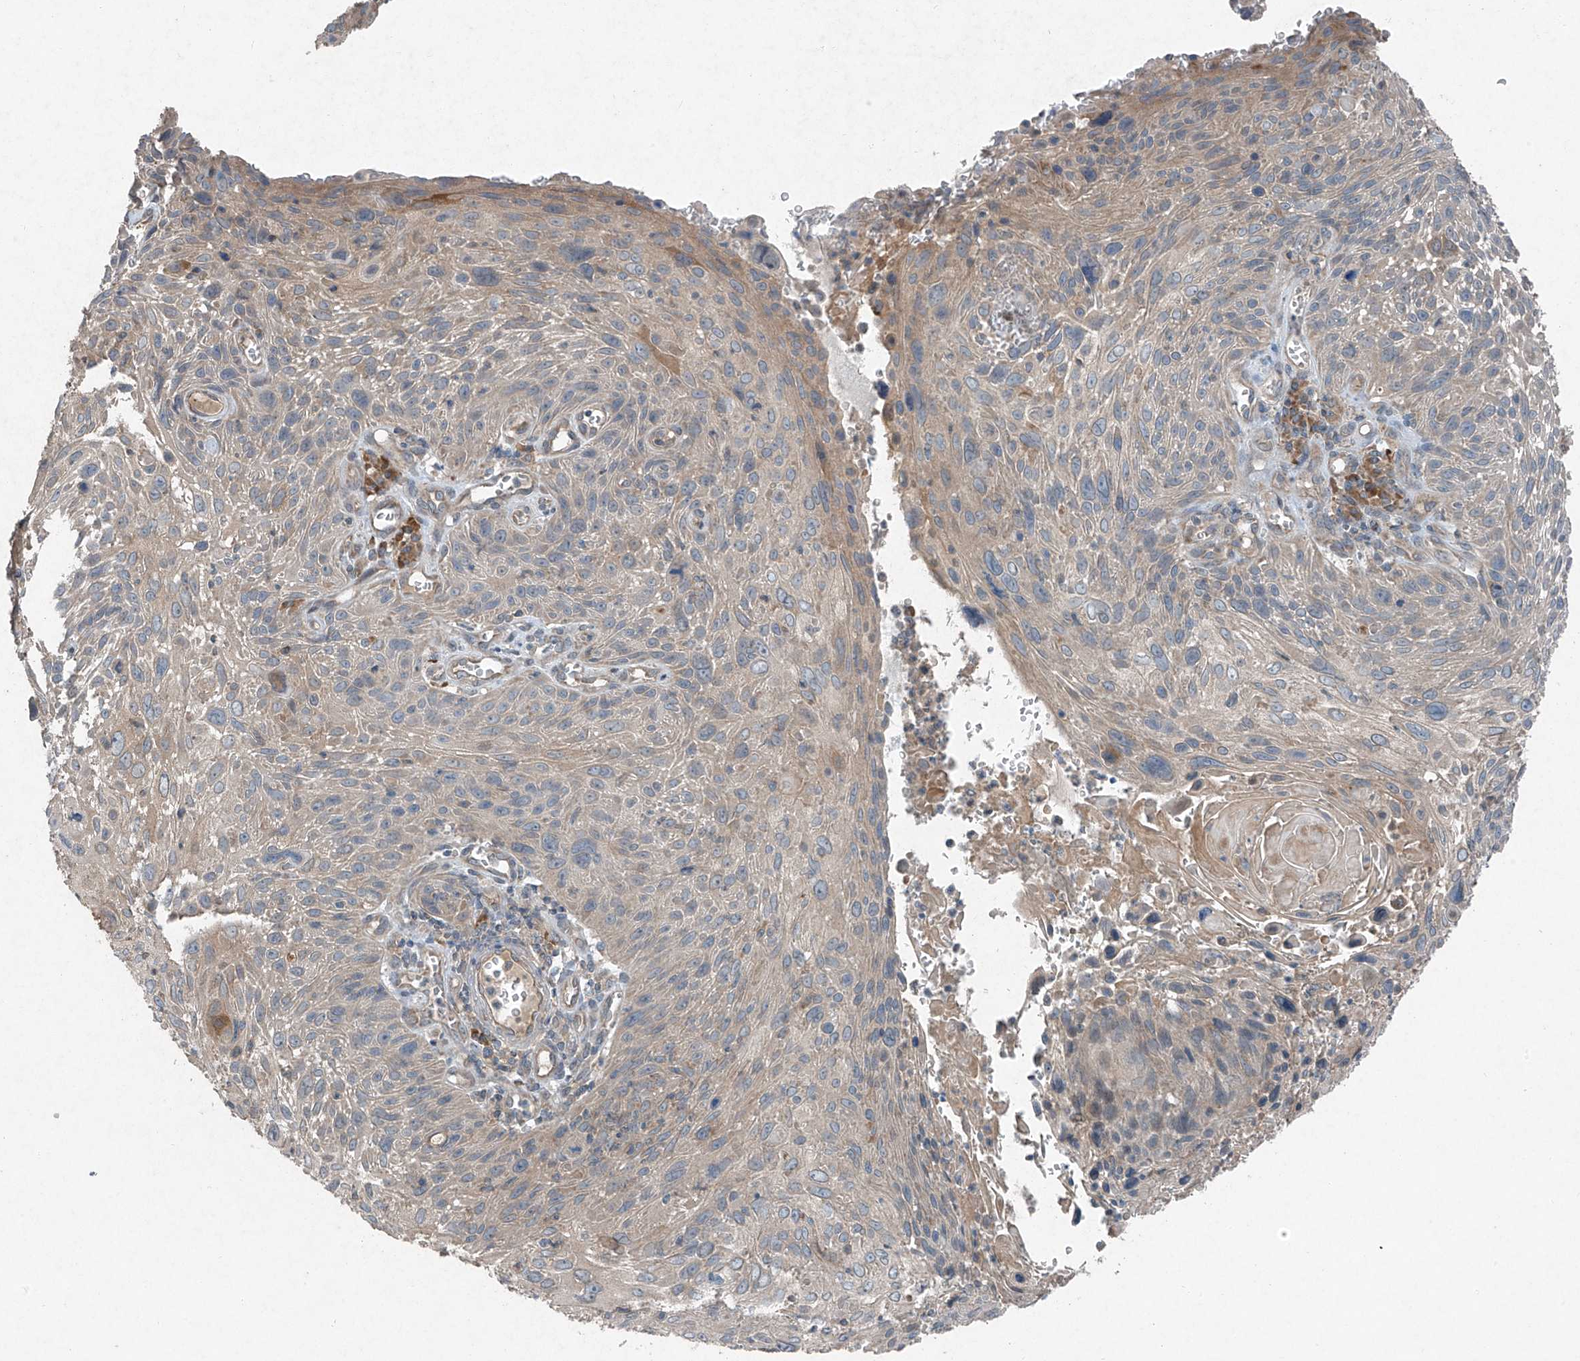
{"staining": {"intensity": "negative", "quantity": "none", "location": "none"}, "tissue": "cervical cancer", "cell_type": "Tumor cells", "image_type": "cancer", "snomed": [{"axis": "morphology", "description": "Squamous cell carcinoma, NOS"}, {"axis": "topography", "description": "Cervix"}], "caption": "Cervical cancer was stained to show a protein in brown. There is no significant expression in tumor cells.", "gene": "FOXRED2", "patient": {"sex": "female", "age": 51}}